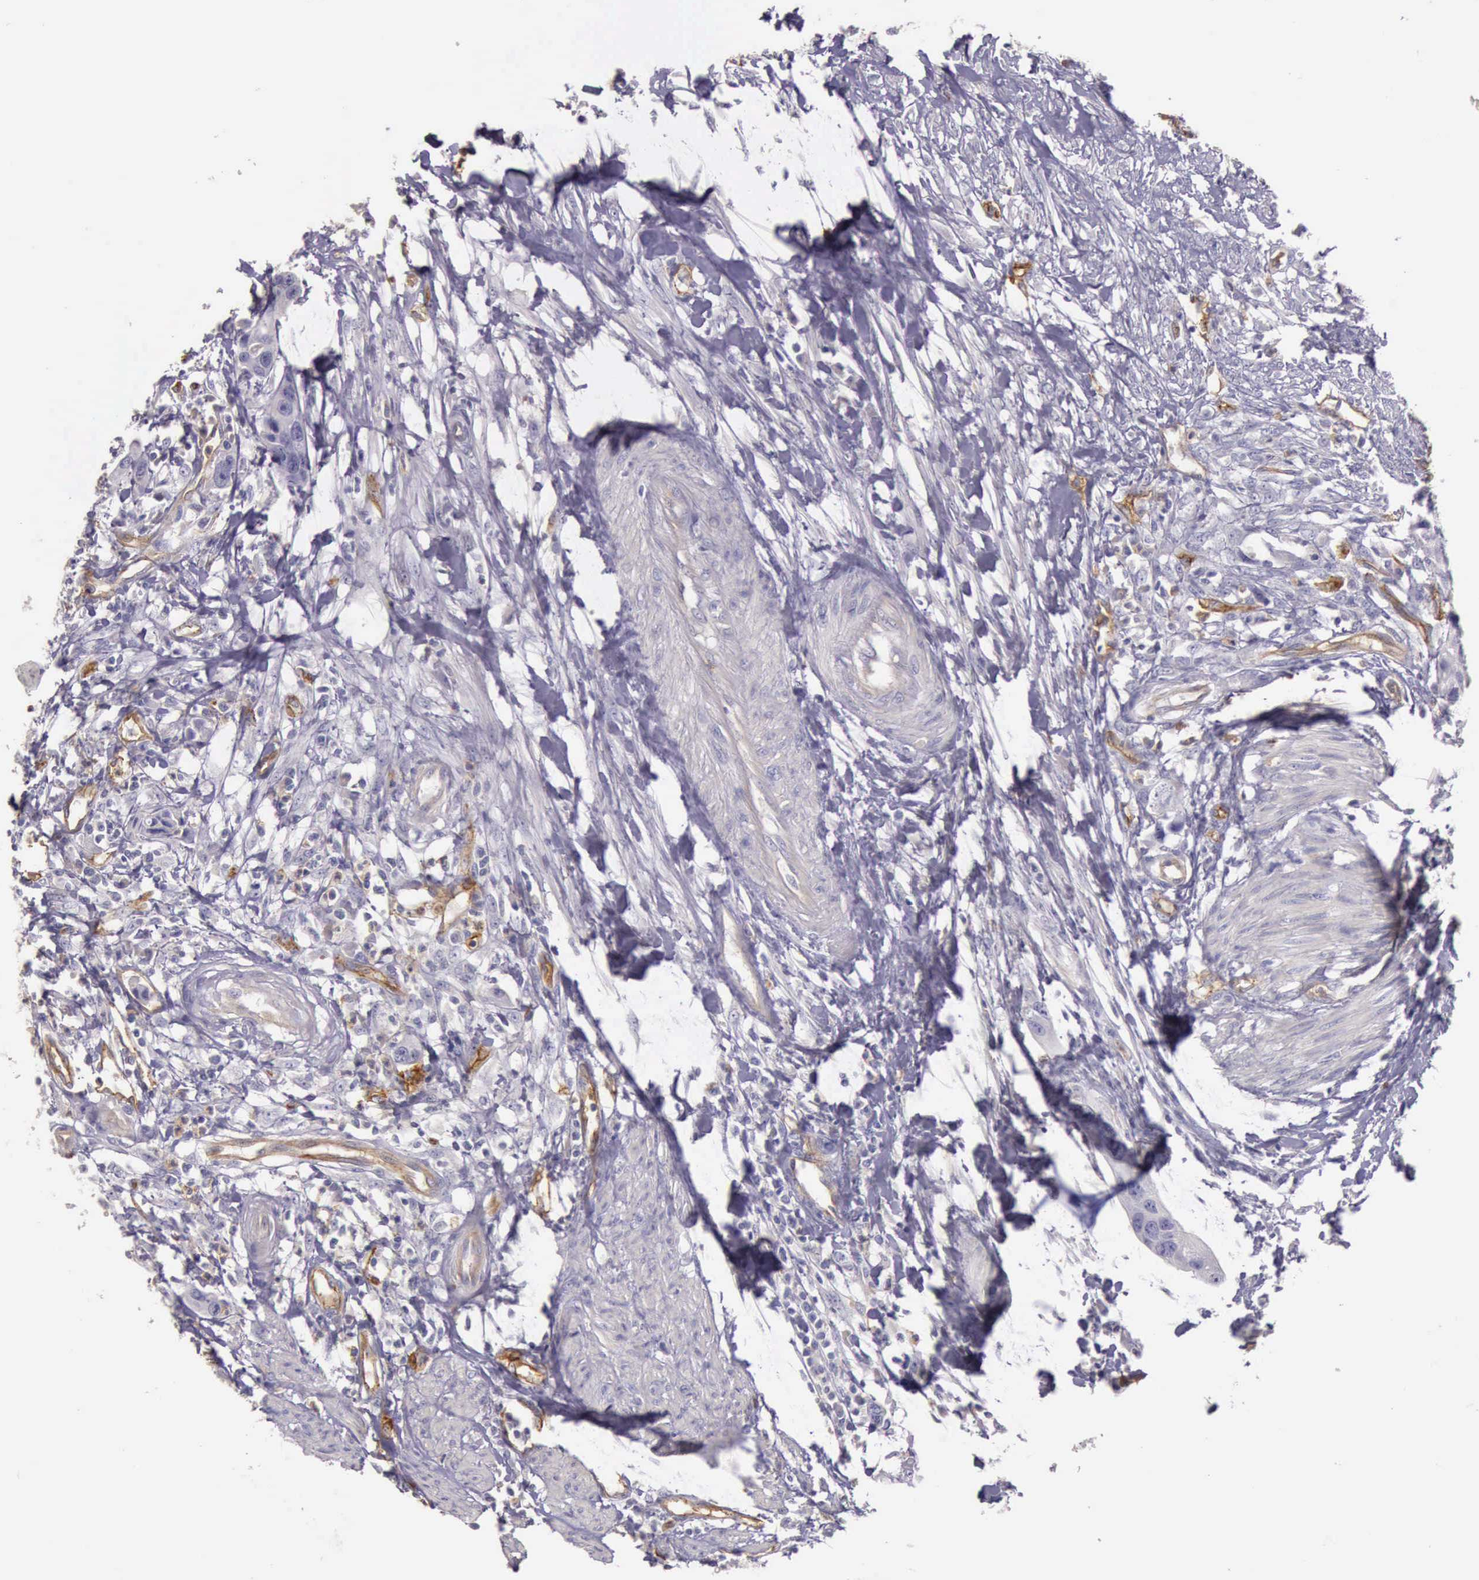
{"staining": {"intensity": "negative", "quantity": "none", "location": "none"}, "tissue": "urothelial cancer", "cell_type": "Tumor cells", "image_type": "cancer", "snomed": [{"axis": "morphology", "description": "Urothelial carcinoma, High grade"}, {"axis": "topography", "description": "Urinary bladder"}], "caption": "Urothelial cancer was stained to show a protein in brown. There is no significant staining in tumor cells.", "gene": "TCEANC", "patient": {"sex": "male", "age": 55}}